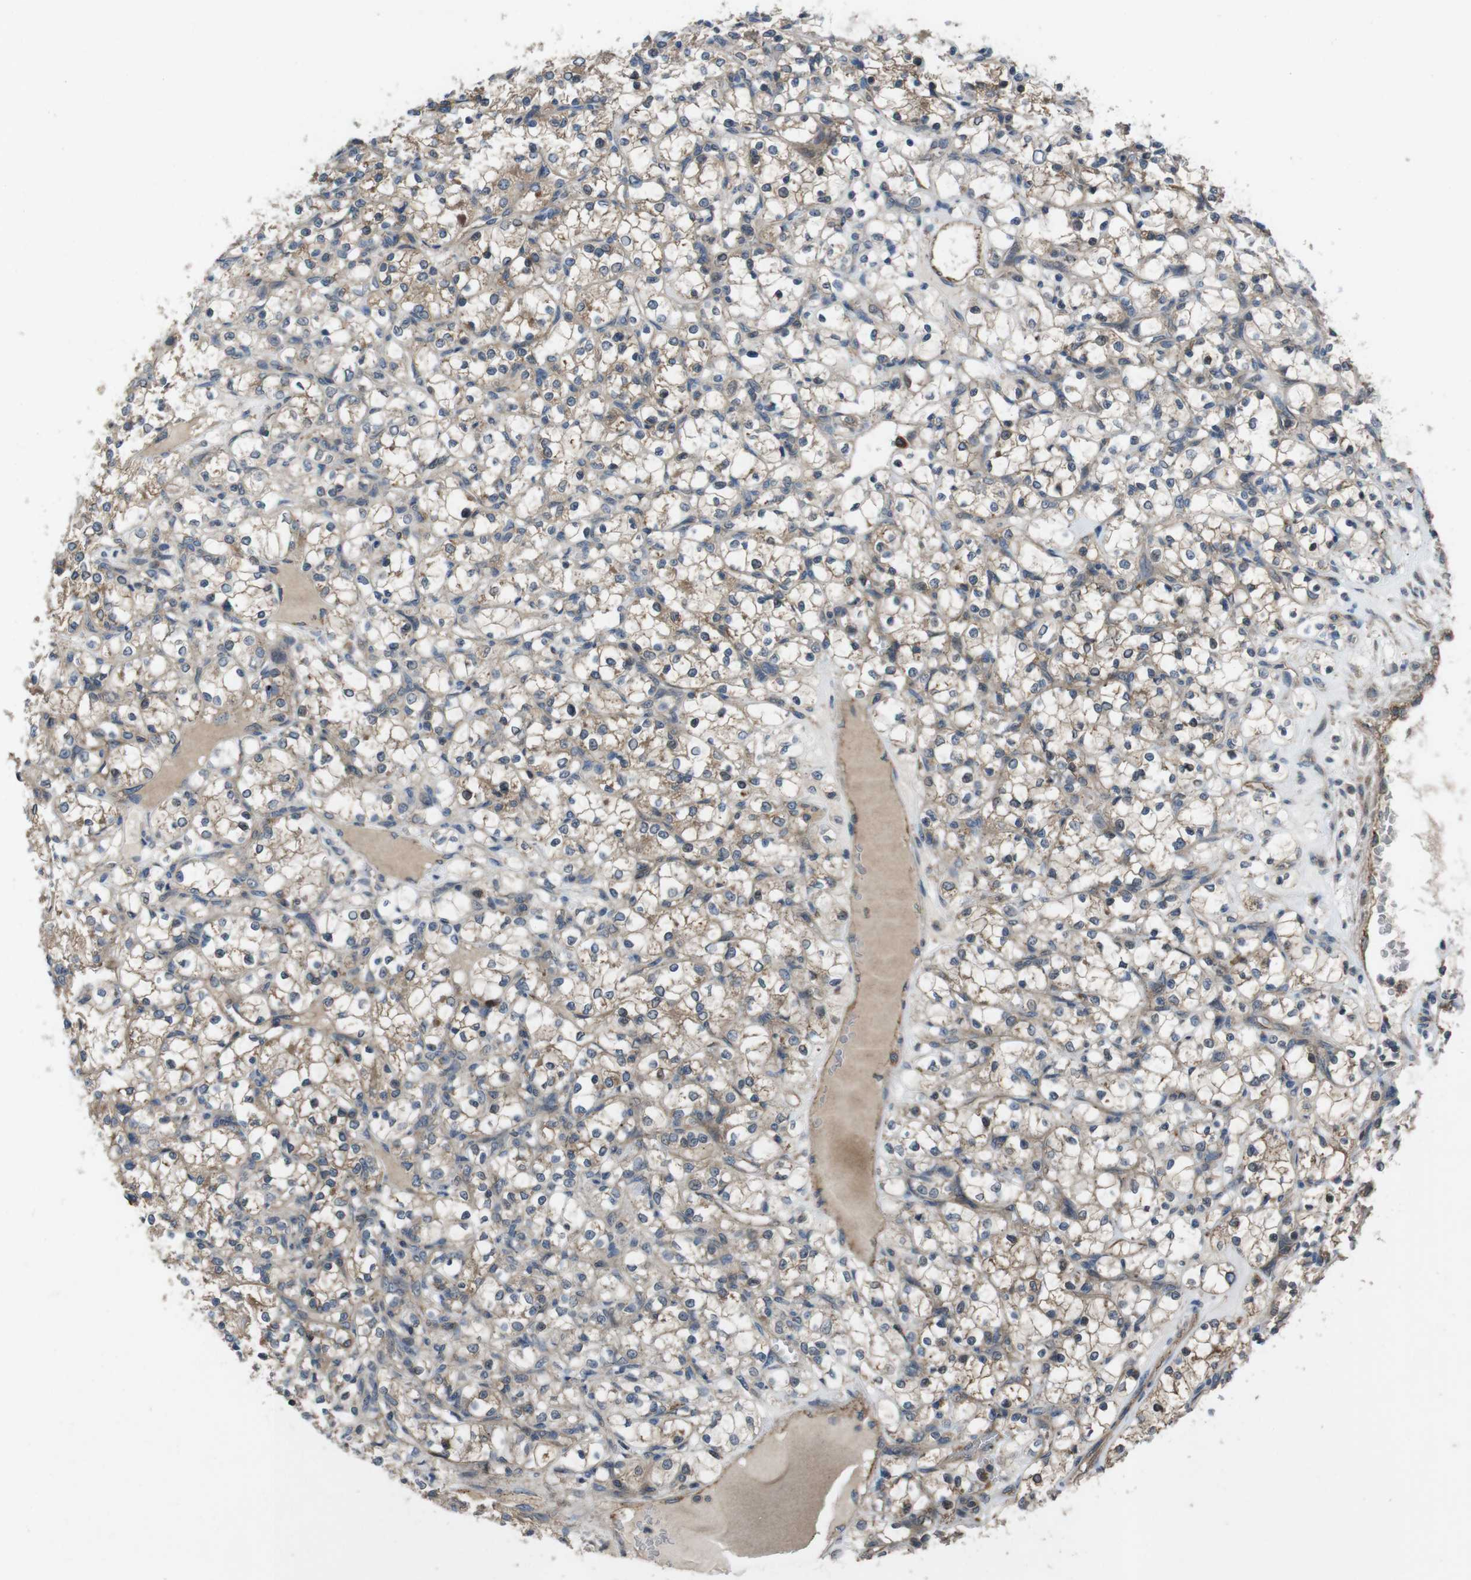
{"staining": {"intensity": "weak", "quantity": "<25%", "location": "cytoplasmic/membranous"}, "tissue": "renal cancer", "cell_type": "Tumor cells", "image_type": "cancer", "snomed": [{"axis": "morphology", "description": "Adenocarcinoma, NOS"}, {"axis": "topography", "description": "Kidney"}], "caption": "Tumor cells show no significant protein expression in renal cancer (adenocarcinoma).", "gene": "SLC22A23", "patient": {"sex": "female", "age": 69}}